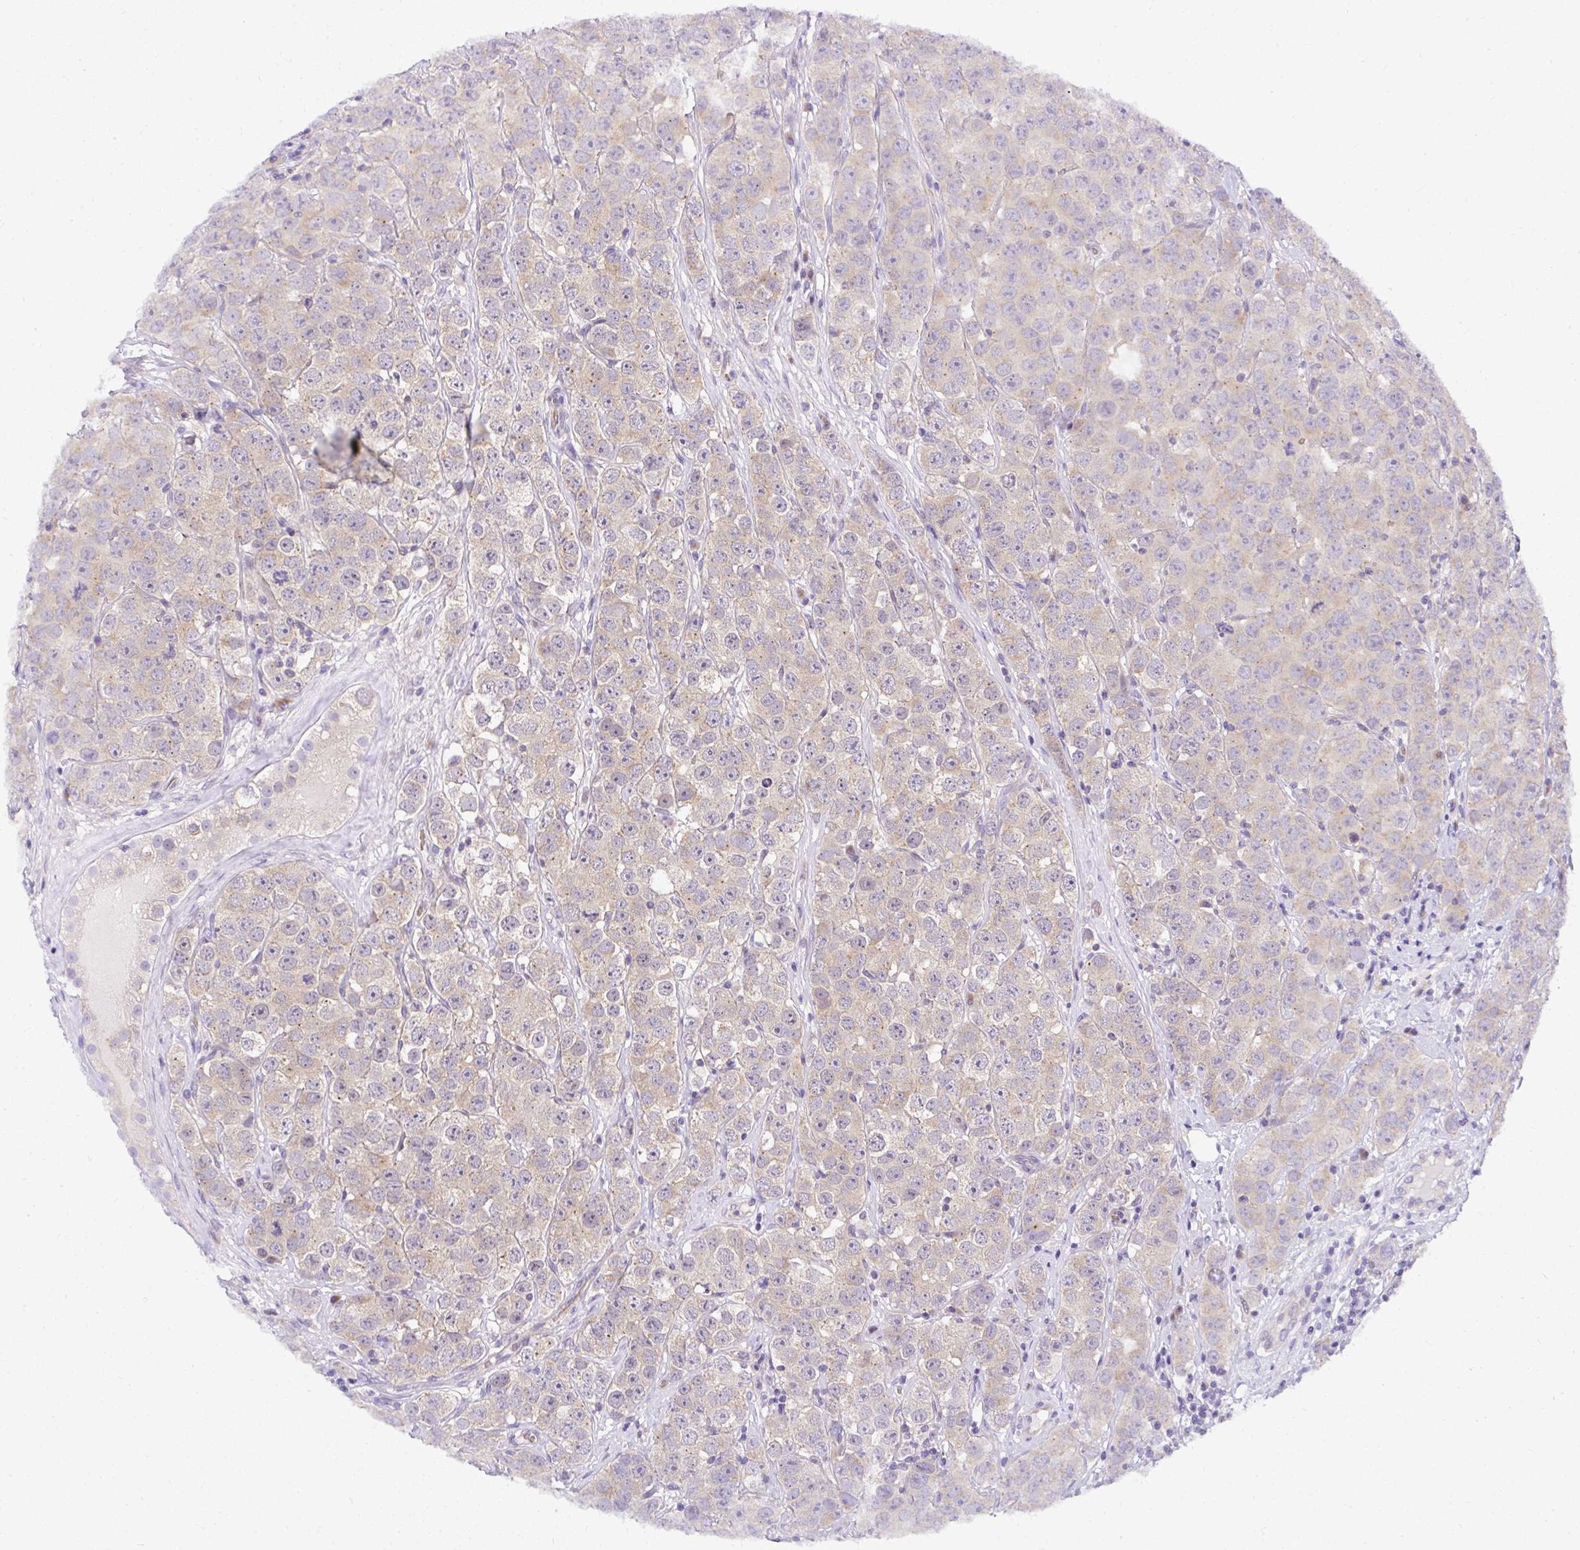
{"staining": {"intensity": "weak", "quantity": "25%-75%", "location": "cytoplasmic/membranous"}, "tissue": "testis cancer", "cell_type": "Tumor cells", "image_type": "cancer", "snomed": [{"axis": "morphology", "description": "Seminoma, NOS"}, {"axis": "topography", "description": "Testis"}], "caption": "About 25%-75% of tumor cells in testis cancer reveal weak cytoplasmic/membranous protein expression as visualized by brown immunohistochemical staining.", "gene": "DEPDC5", "patient": {"sex": "male", "age": 28}}